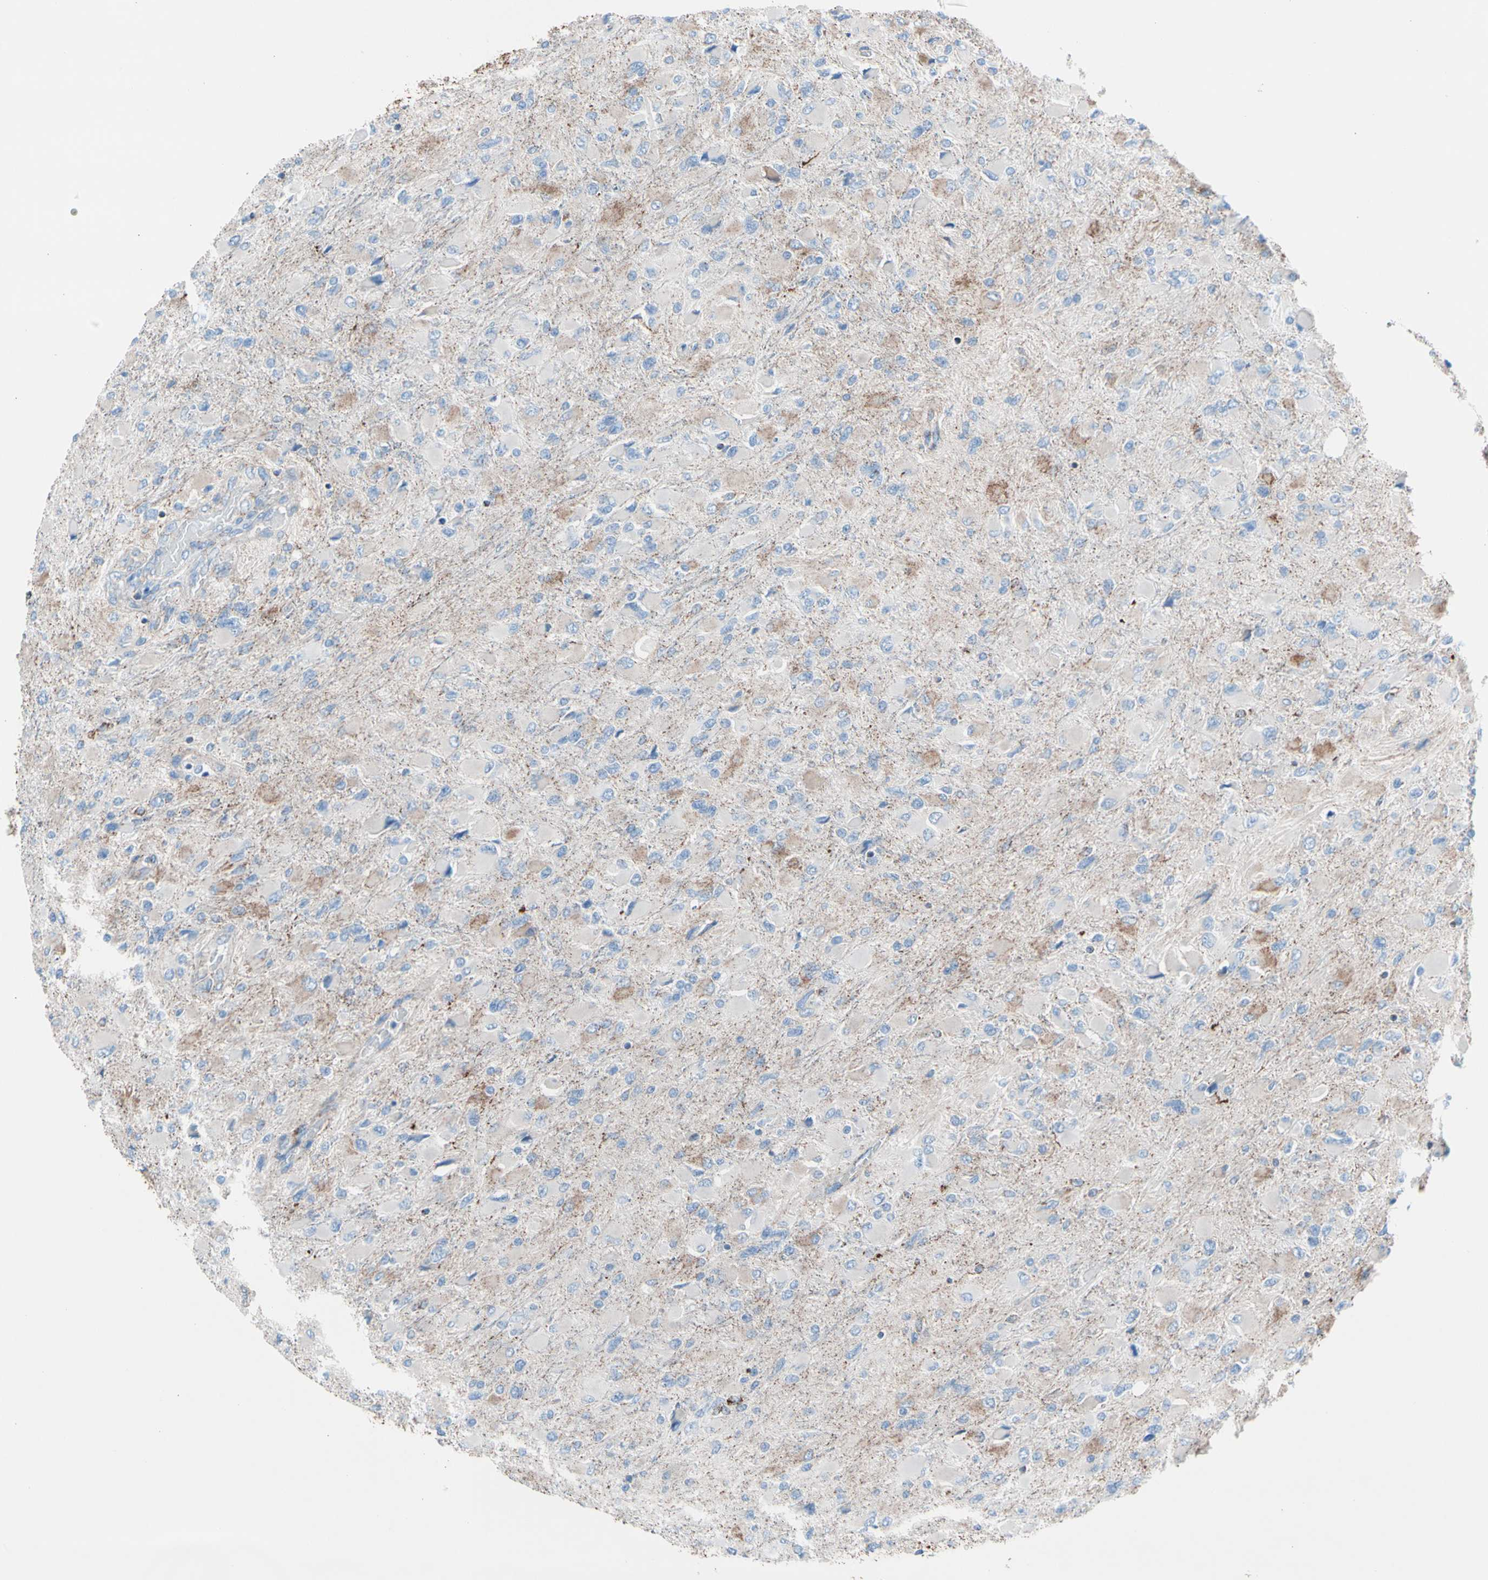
{"staining": {"intensity": "moderate", "quantity": "<25%", "location": "cytoplasmic/membranous"}, "tissue": "glioma", "cell_type": "Tumor cells", "image_type": "cancer", "snomed": [{"axis": "morphology", "description": "Glioma, malignant, High grade"}, {"axis": "topography", "description": "Cerebral cortex"}], "caption": "IHC micrograph of human glioma stained for a protein (brown), which displays low levels of moderate cytoplasmic/membranous positivity in approximately <25% of tumor cells.", "gene": "HK1", "patient": {"sex": "female", "age": 36}}